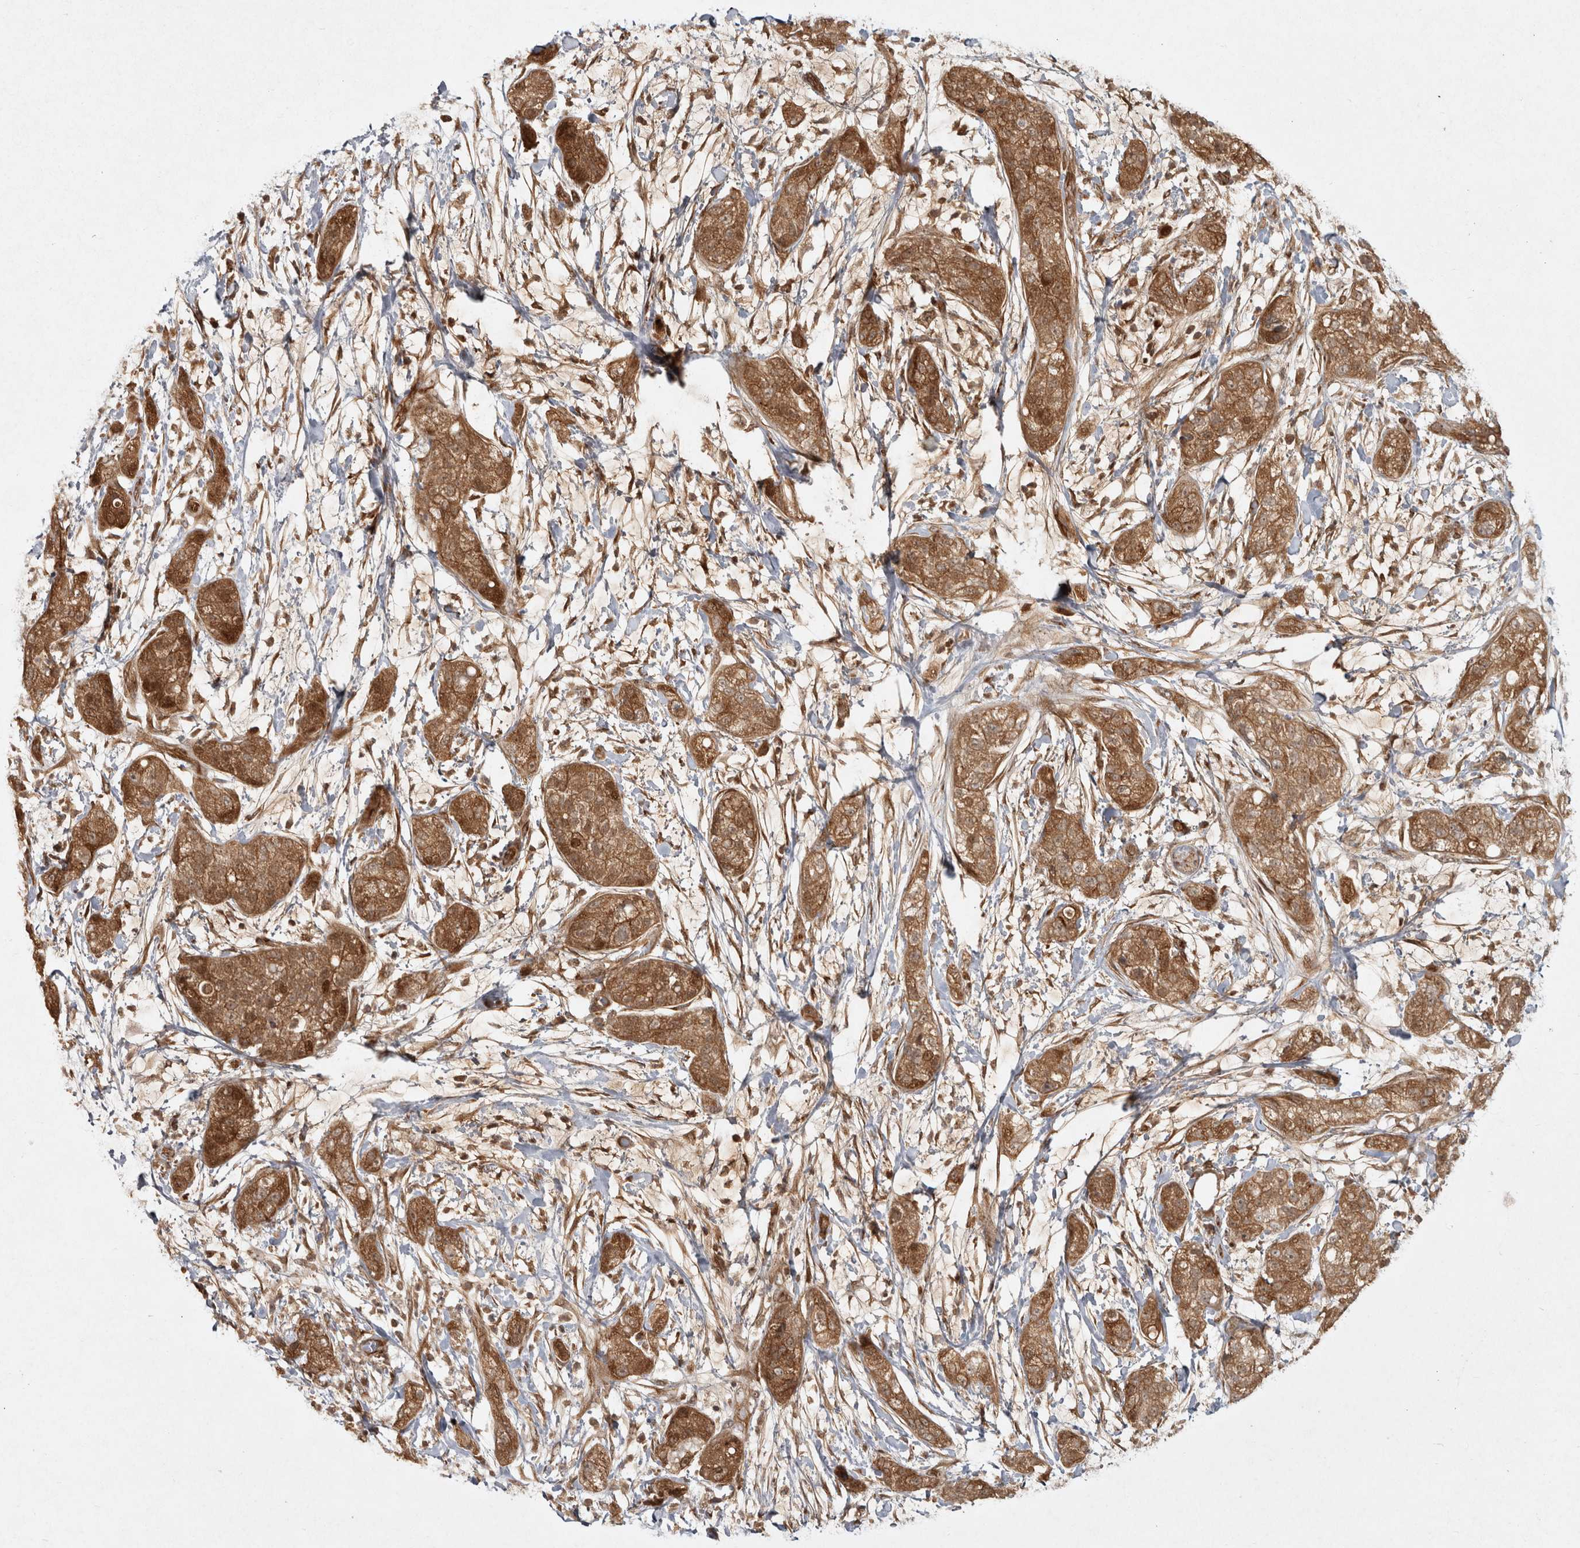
{"staining": {"intensity": "moderate", "quantity": ">75%", "location": "cytoplasmic/membranous"}, "tissue": "pancreatic cancer", "cell_type": "Tumor cells", "image_type": "cancer", "snomed": [{"axis": "morphology", "description": "Adenocarcinoma, NOS"}, {"axis": "topography", "description": "Pancreas"}], "caption": "Moderate cytoplasmic/membranous expression is appreciated in approximately >75% of tumor cells in pancreatic adenocarcinoma.", "gene": "CAMSAP2", "patient": {"sex": "female", "age": 78}}